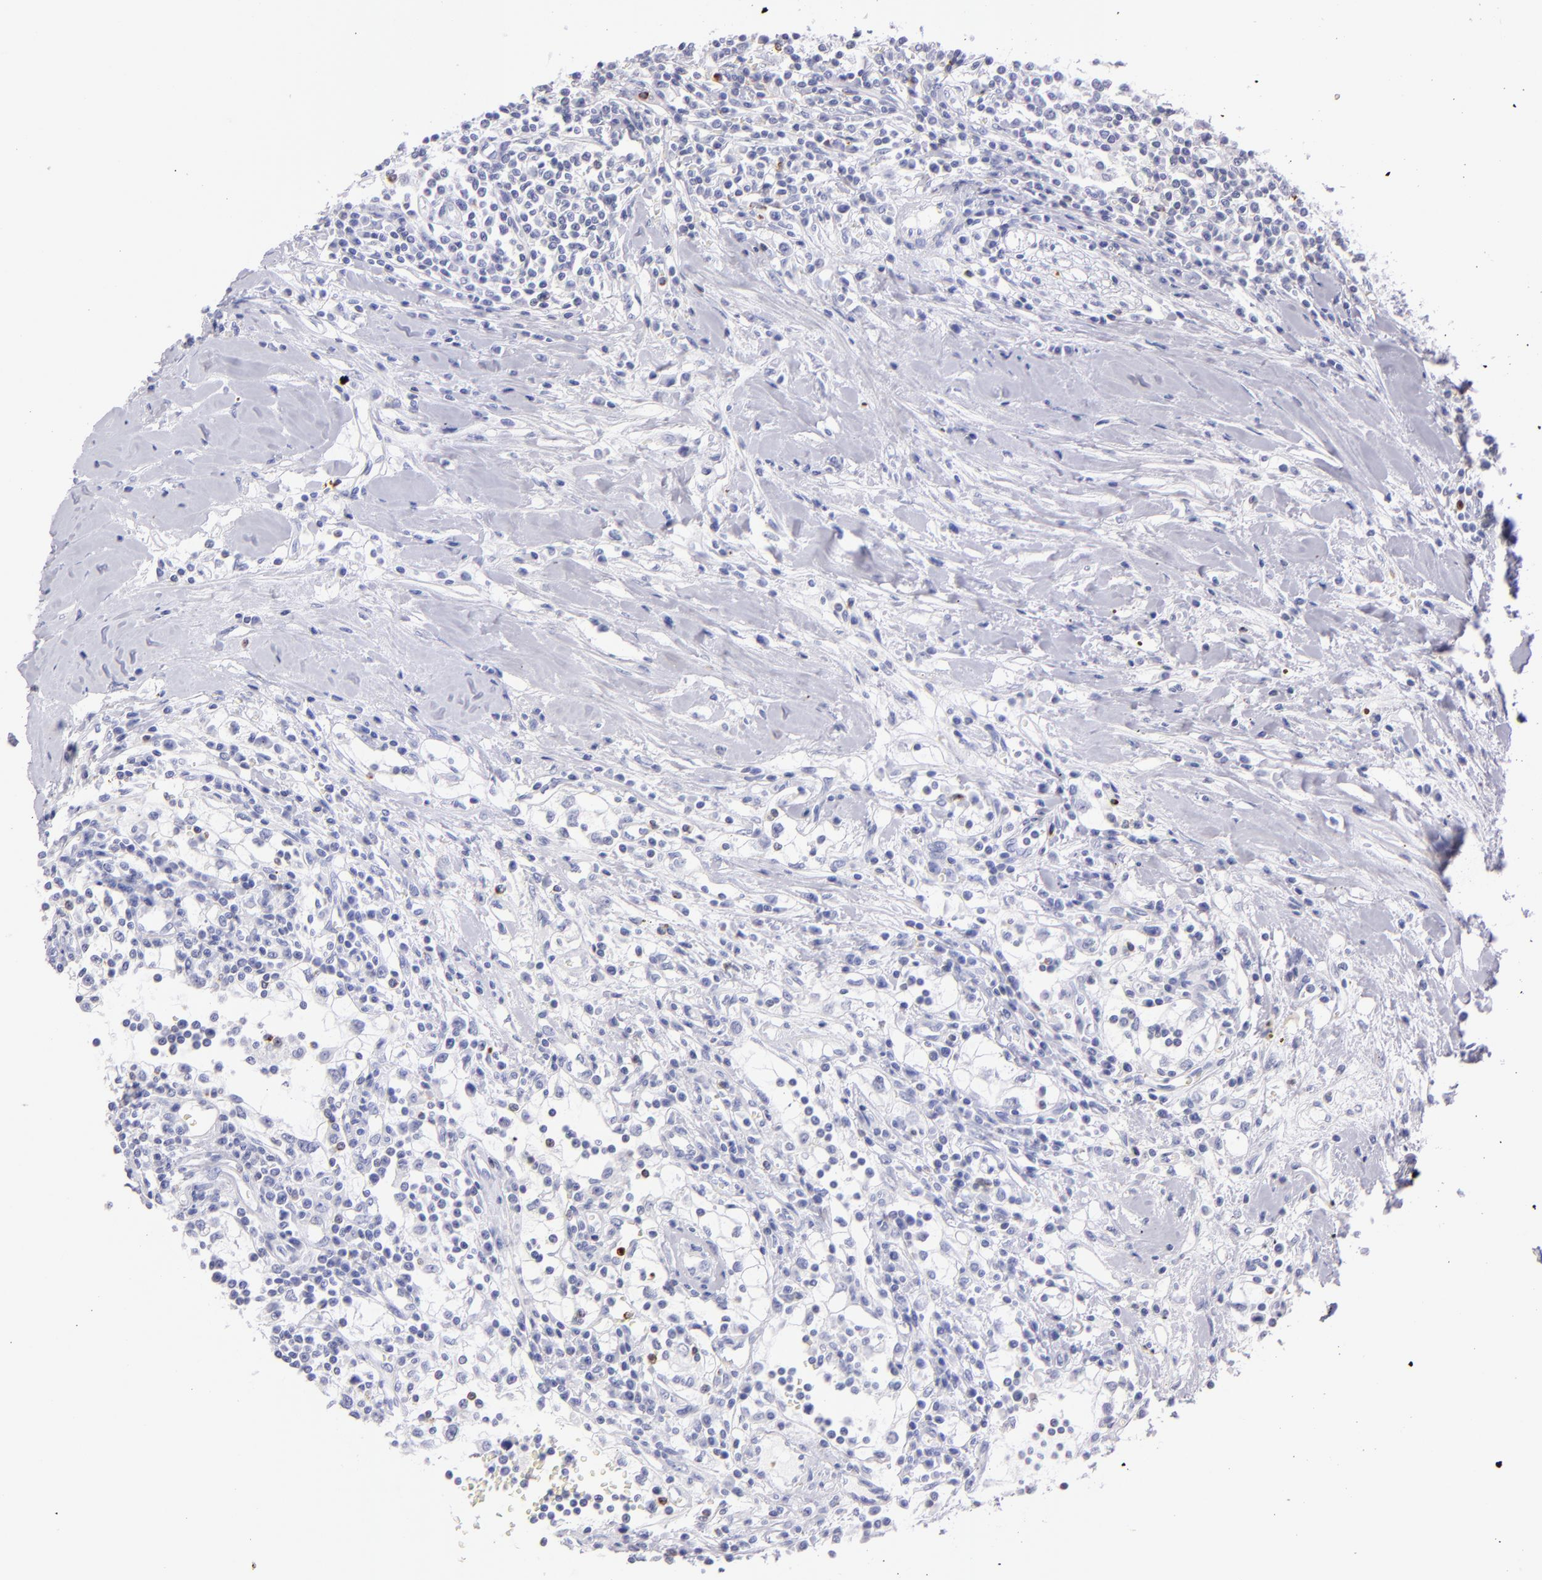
{"staining": {"intensity": "negative", "quantity": "none", "location": "none"}, "tissue": "renal cancer", "cell_type": "Tumor cells", "image_type": "cancer", "snomed": [{"axis": "morphology", "description": "Adenocarcinoma, NOS"}, {"axis": "topography", "description": "Kidney"}], "caption": "Micrograph shows no significant protein staining in tumor cells of renal cancer.", "gene": "PRF1", "patient": {"sex": "male", "age": 82}}